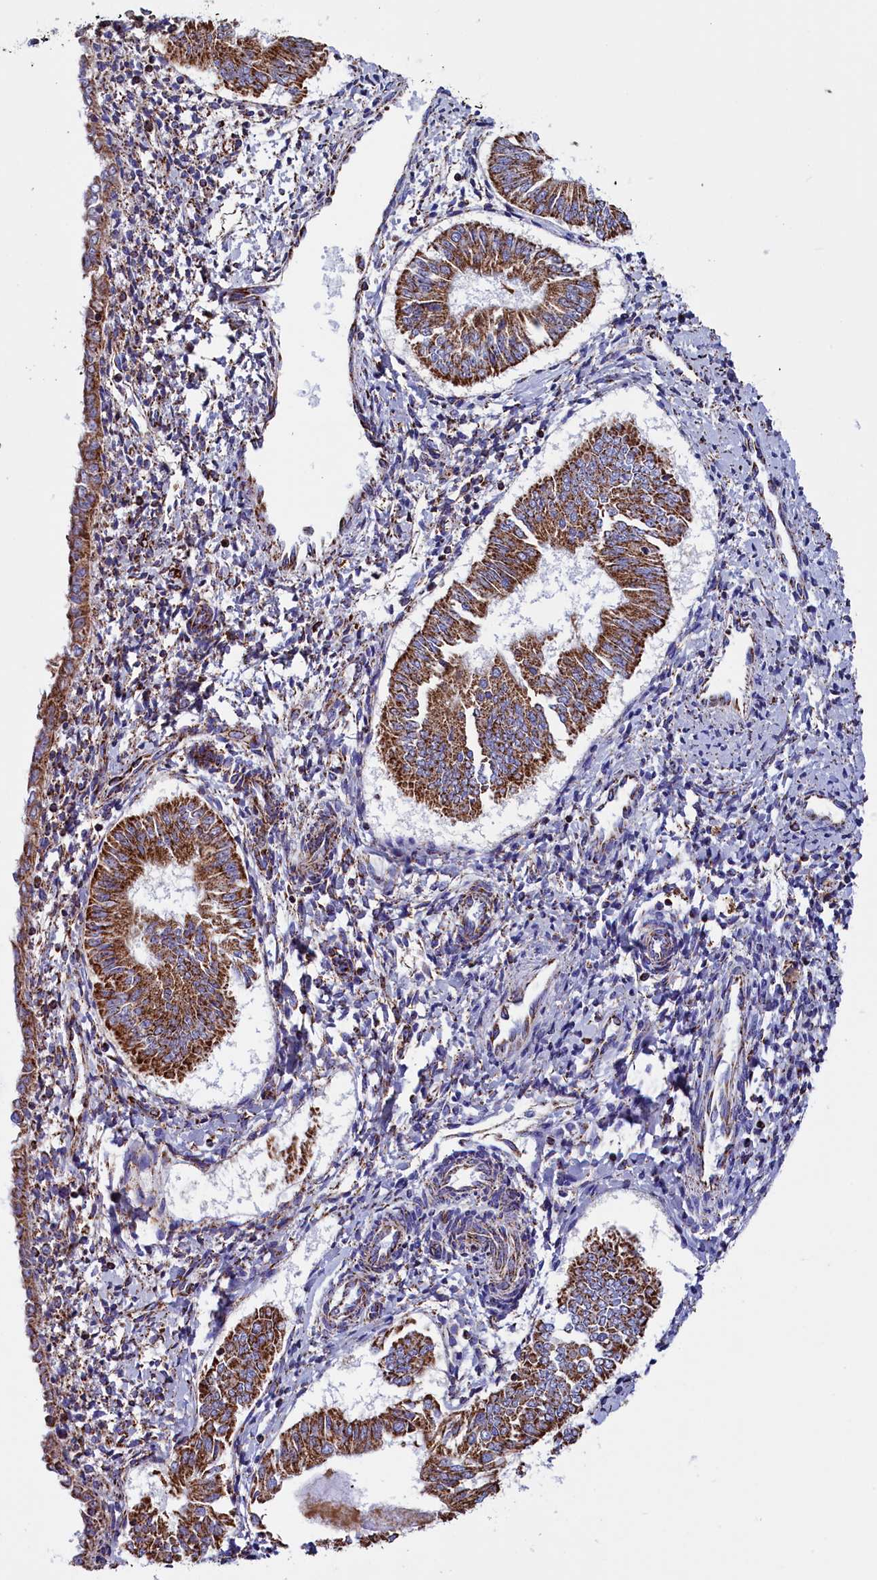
{"staining": {"intensity": "strong", "quantity": ">75%", "location": "cytoplasmic/membranous"}, "tissue": "endometrial cancer", "cell_type": "Tumor cells", "image_type": "cancer", "snomed": [{"axis": "morphology", "description": "Adenocarcinoma, NOS"}, {"axis": "topography", "description": "Endometrium"}], "caption": "High-magnification brightfield microscopy of endometrial adenocarcinoma stained with DAB (brown) and counterstained with hematoxylin (blue). tumor cells exhibit strong cytoplasmic/membranous staining is present in about>75% of cells.", "gene": "SLC39A3", "patient": {"sex": "female", "age": 58}}